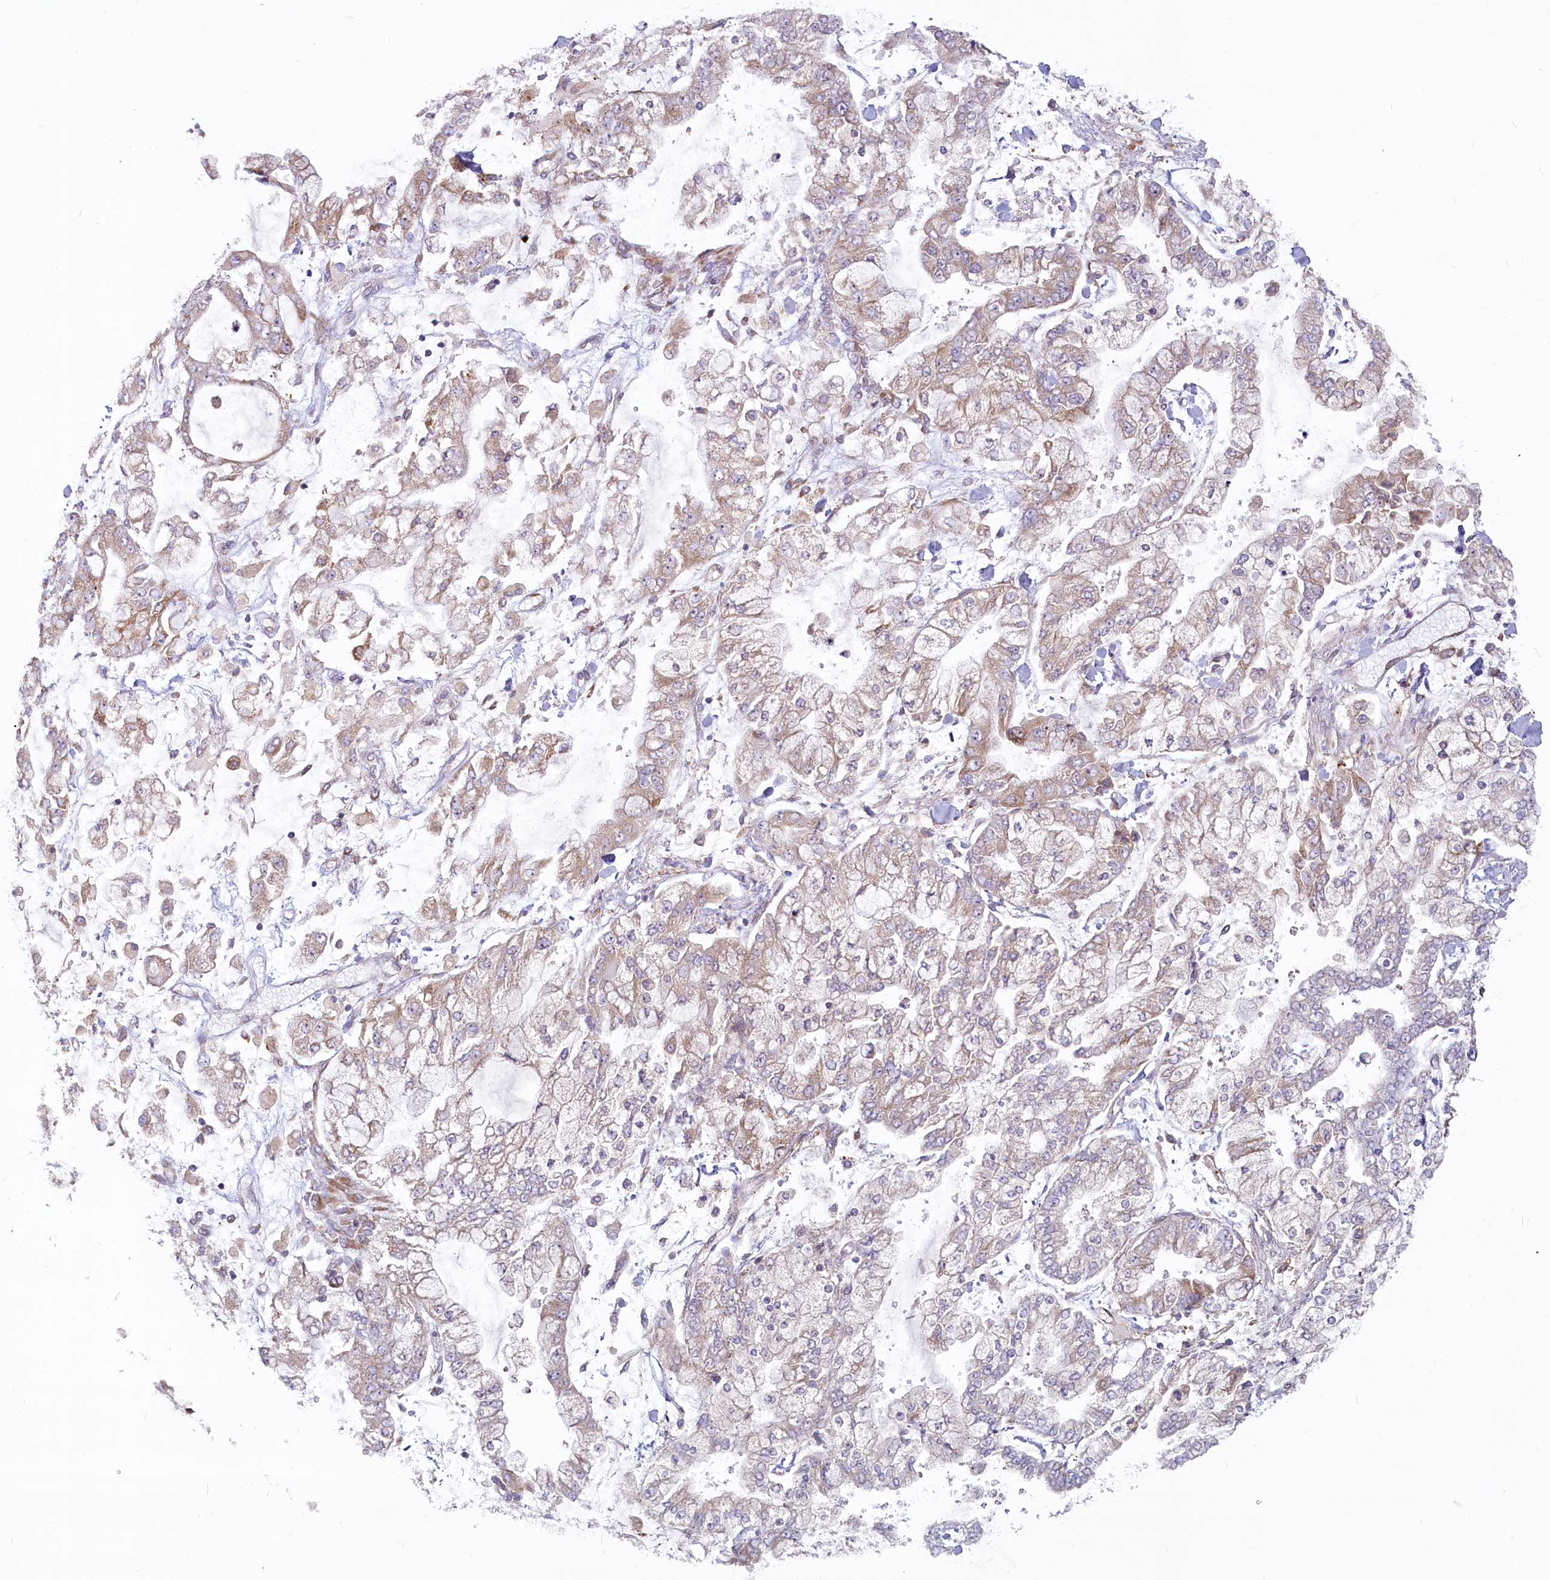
{"staining": {"intensity": "moderate", "quantity": "25%-75%", "location": "cytoplasmic/membranous"}, "tissue": "stomach cancer", "cell_type": "Tumor cells", "image_type": "cancer", "snomed": [{"axis": "morphology", "description": "Normal tissue, NOS"}, {"axis": "morphology", "description": "Adenocarcinoma, NOS"}, {"axis": "topography", "description": "Stomach, upper"}, {"axis": "topography", "description": "Stomach"}], "caption": "A brown stain highlights moderate cytoplasmic/membranous expression of a protein in stomach cancer (adenocarcinoma) tumor cells.", "gene": "HARS2", "patient": {"sex": "male", "age": 76}}